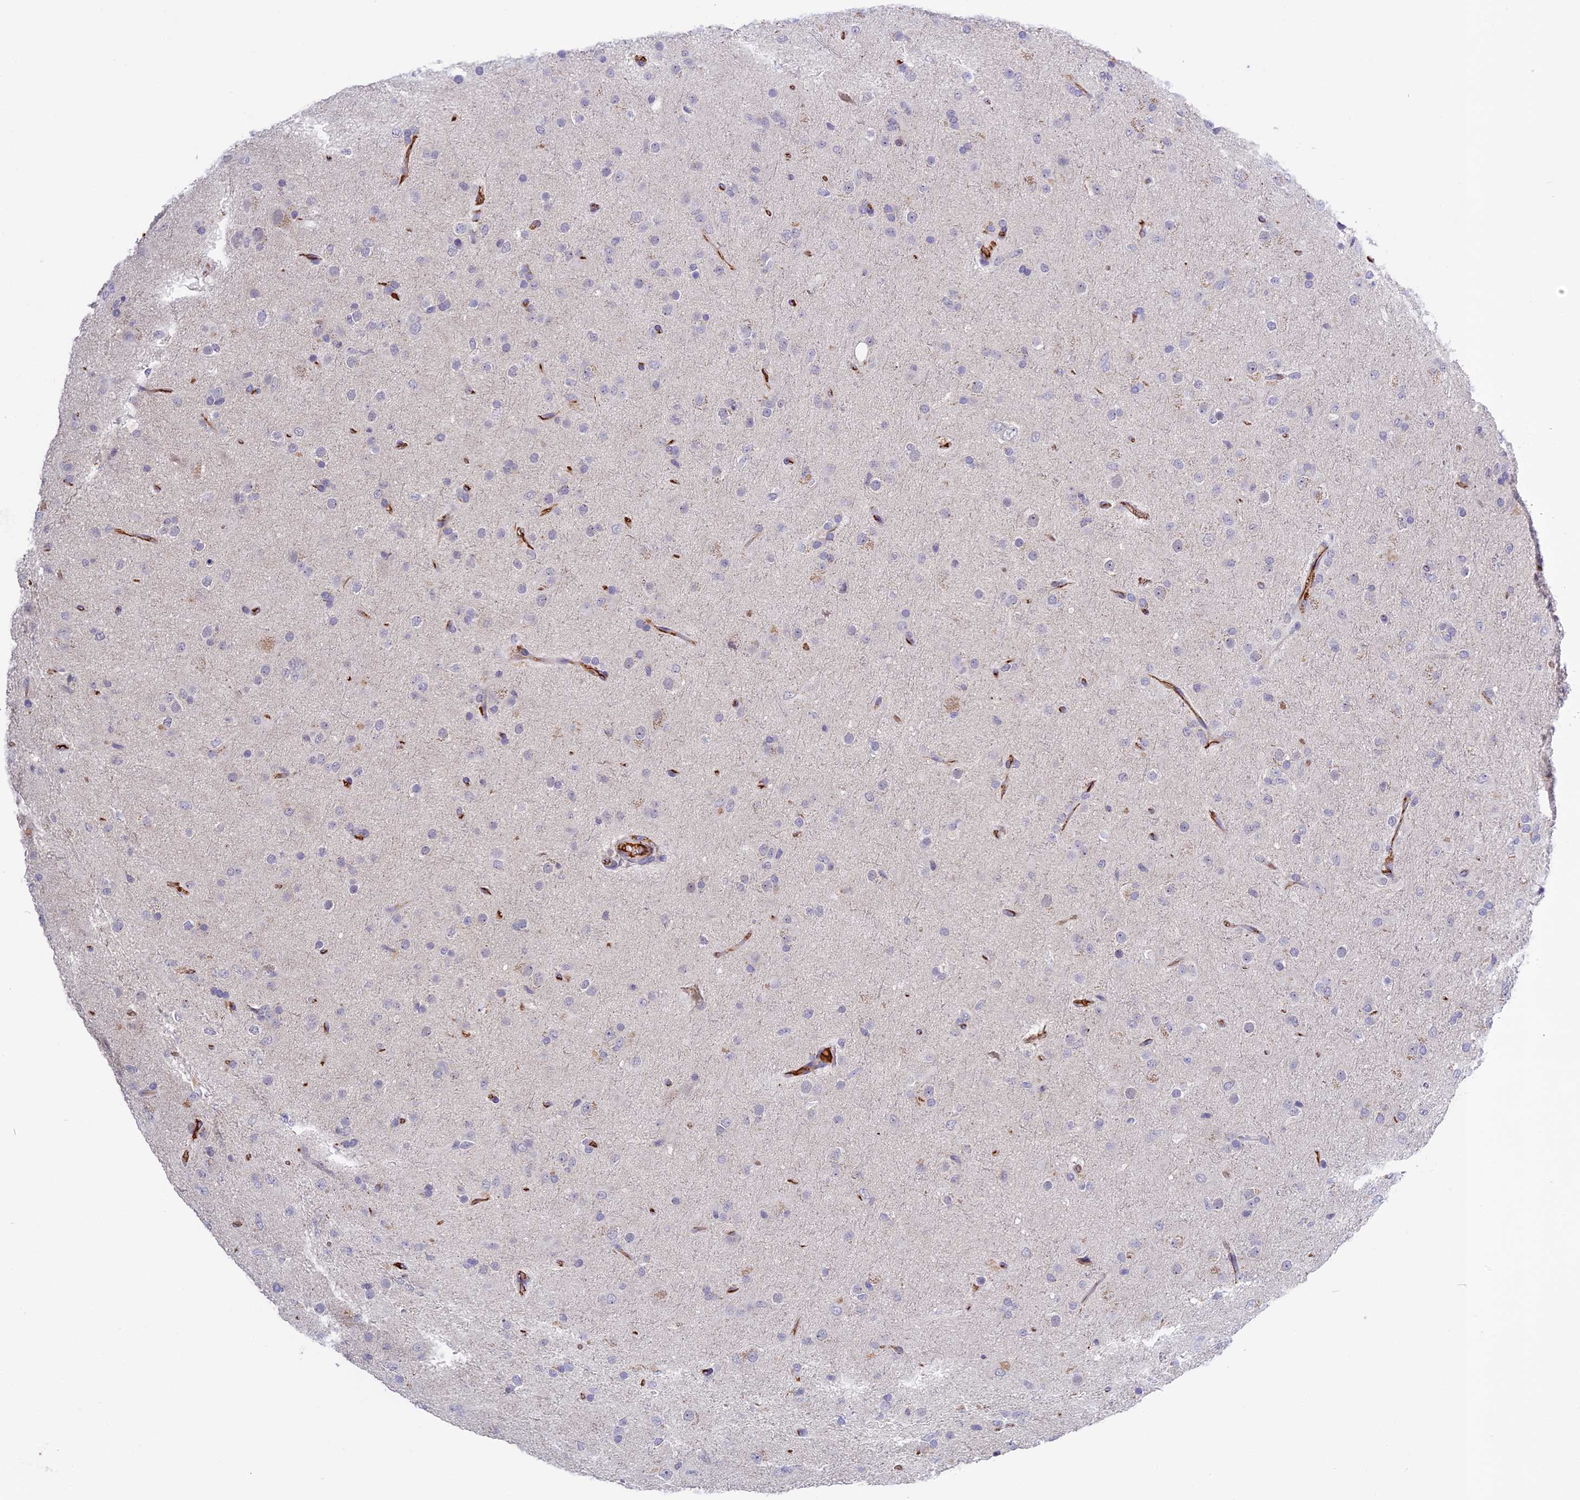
{"staining": {"intensity": "negative", "quantity": "none", "location": "none"}, "tissue": "glioma", "cell_type": "Tumor cells", "image_type": "cancer", "snomed": [{"axis": "morphology", "description": "Glioma, malignant, Low grade"}, {"axis": "topography", "description": "Brain"}], "caption": "Immunohistochemistry photomicrograph of neoplastic tissue: low-grade glioma (malignant) stained with DAB (3,3'-diaminobenzidine) displays no significant protein staining in tumor cells. (DAB IHC visualized using brightfield microscopy, high magnification).", "gene": "ADGRD1", "patient": {"sex": "male", "age": 65}}